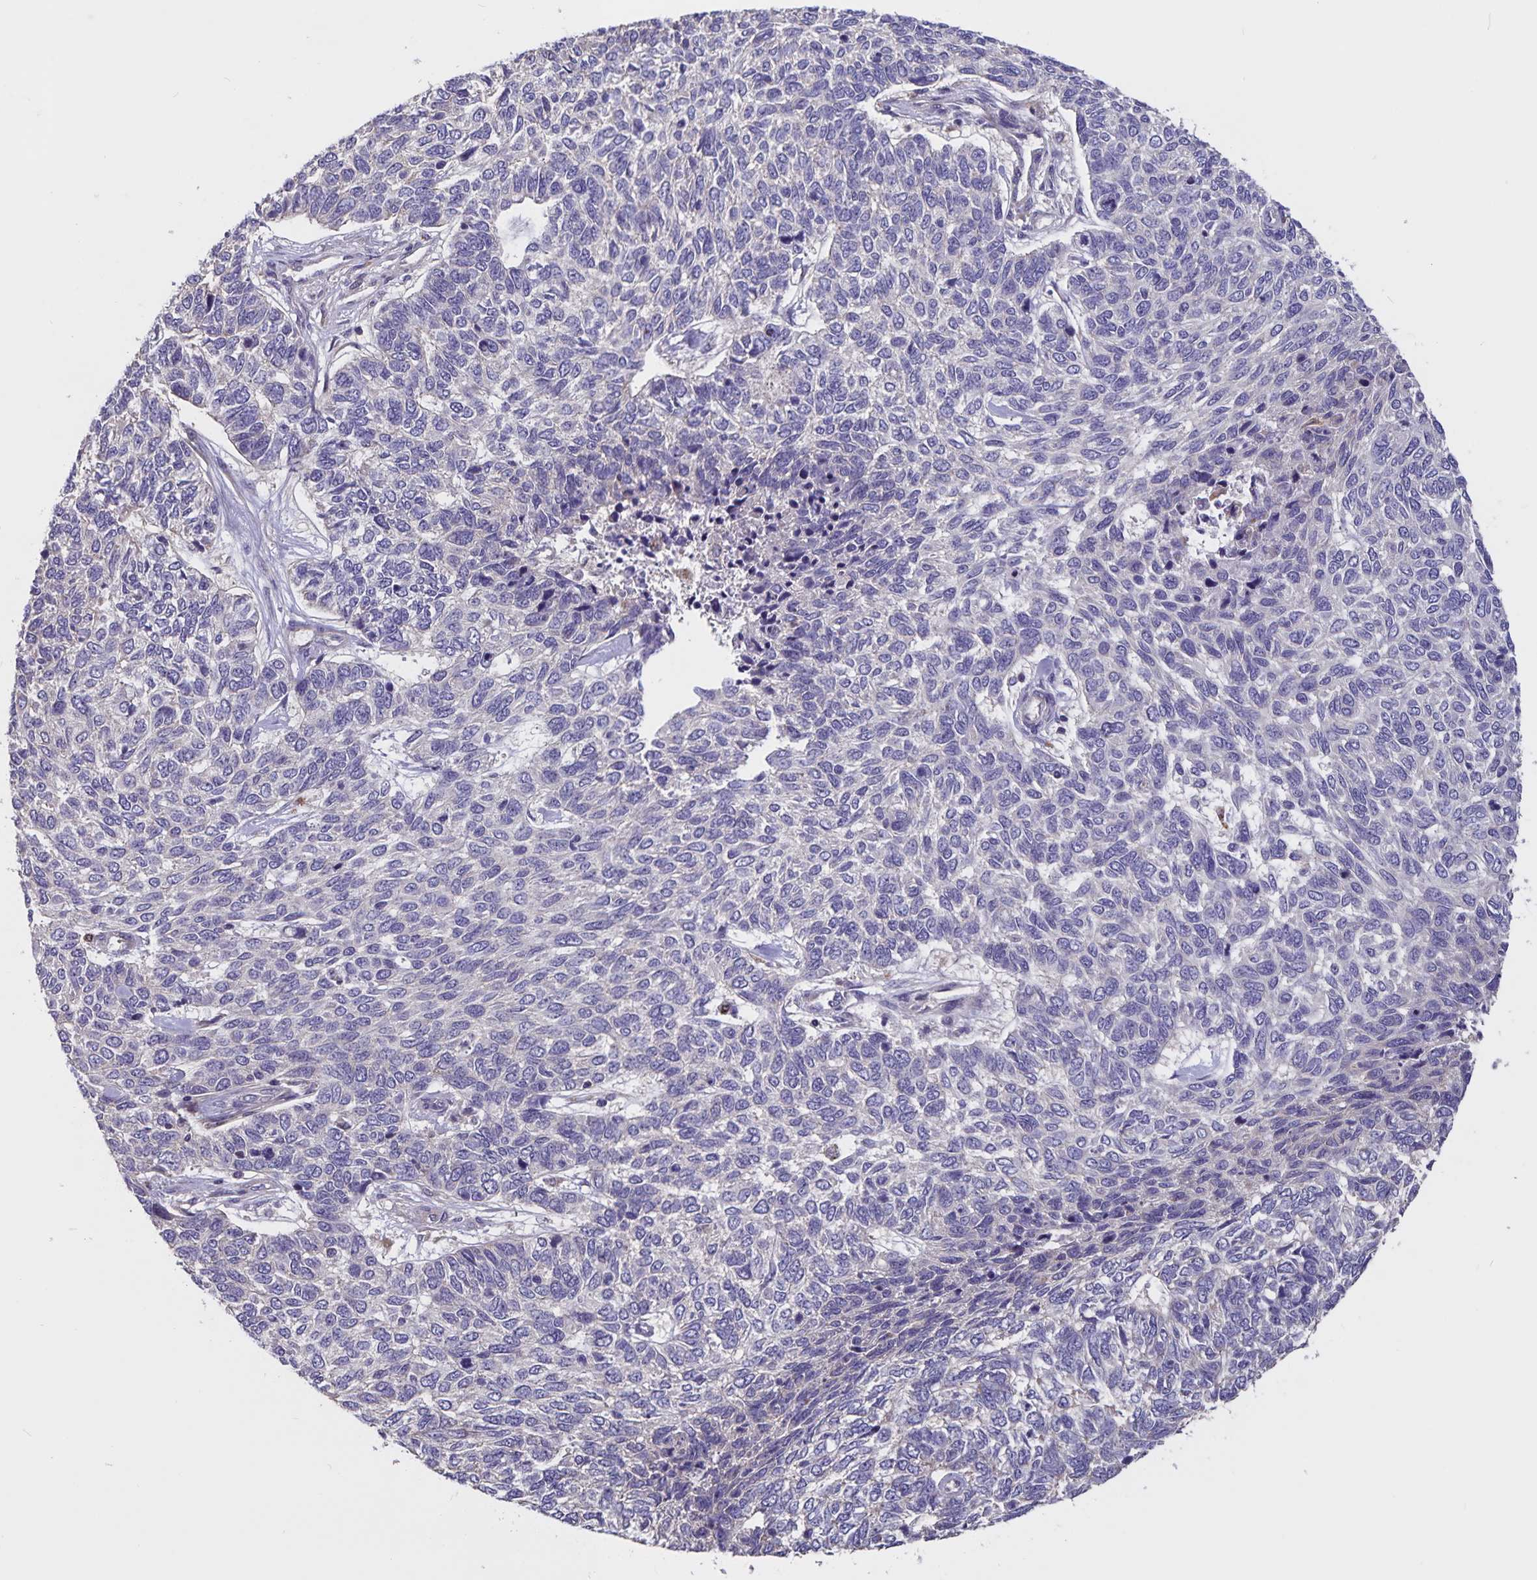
{"staining": {"intensity": "negative", "quantity": "none", "location": "none"}, "tissue": "skin cancer", "cell_type": "Tumor cells", "image_type": "cancer", "snomed": [{"axis": "morphology", "description": "Basal cell carcinoma"}, {"axis": "topography", "description": "Skin"}], "caption": "A micrograph of skin cancer stained for a protein shows no brown staining in tumor cells.", "gene": "FBXL16", "patient": {"sex": "female", "age": 65}}